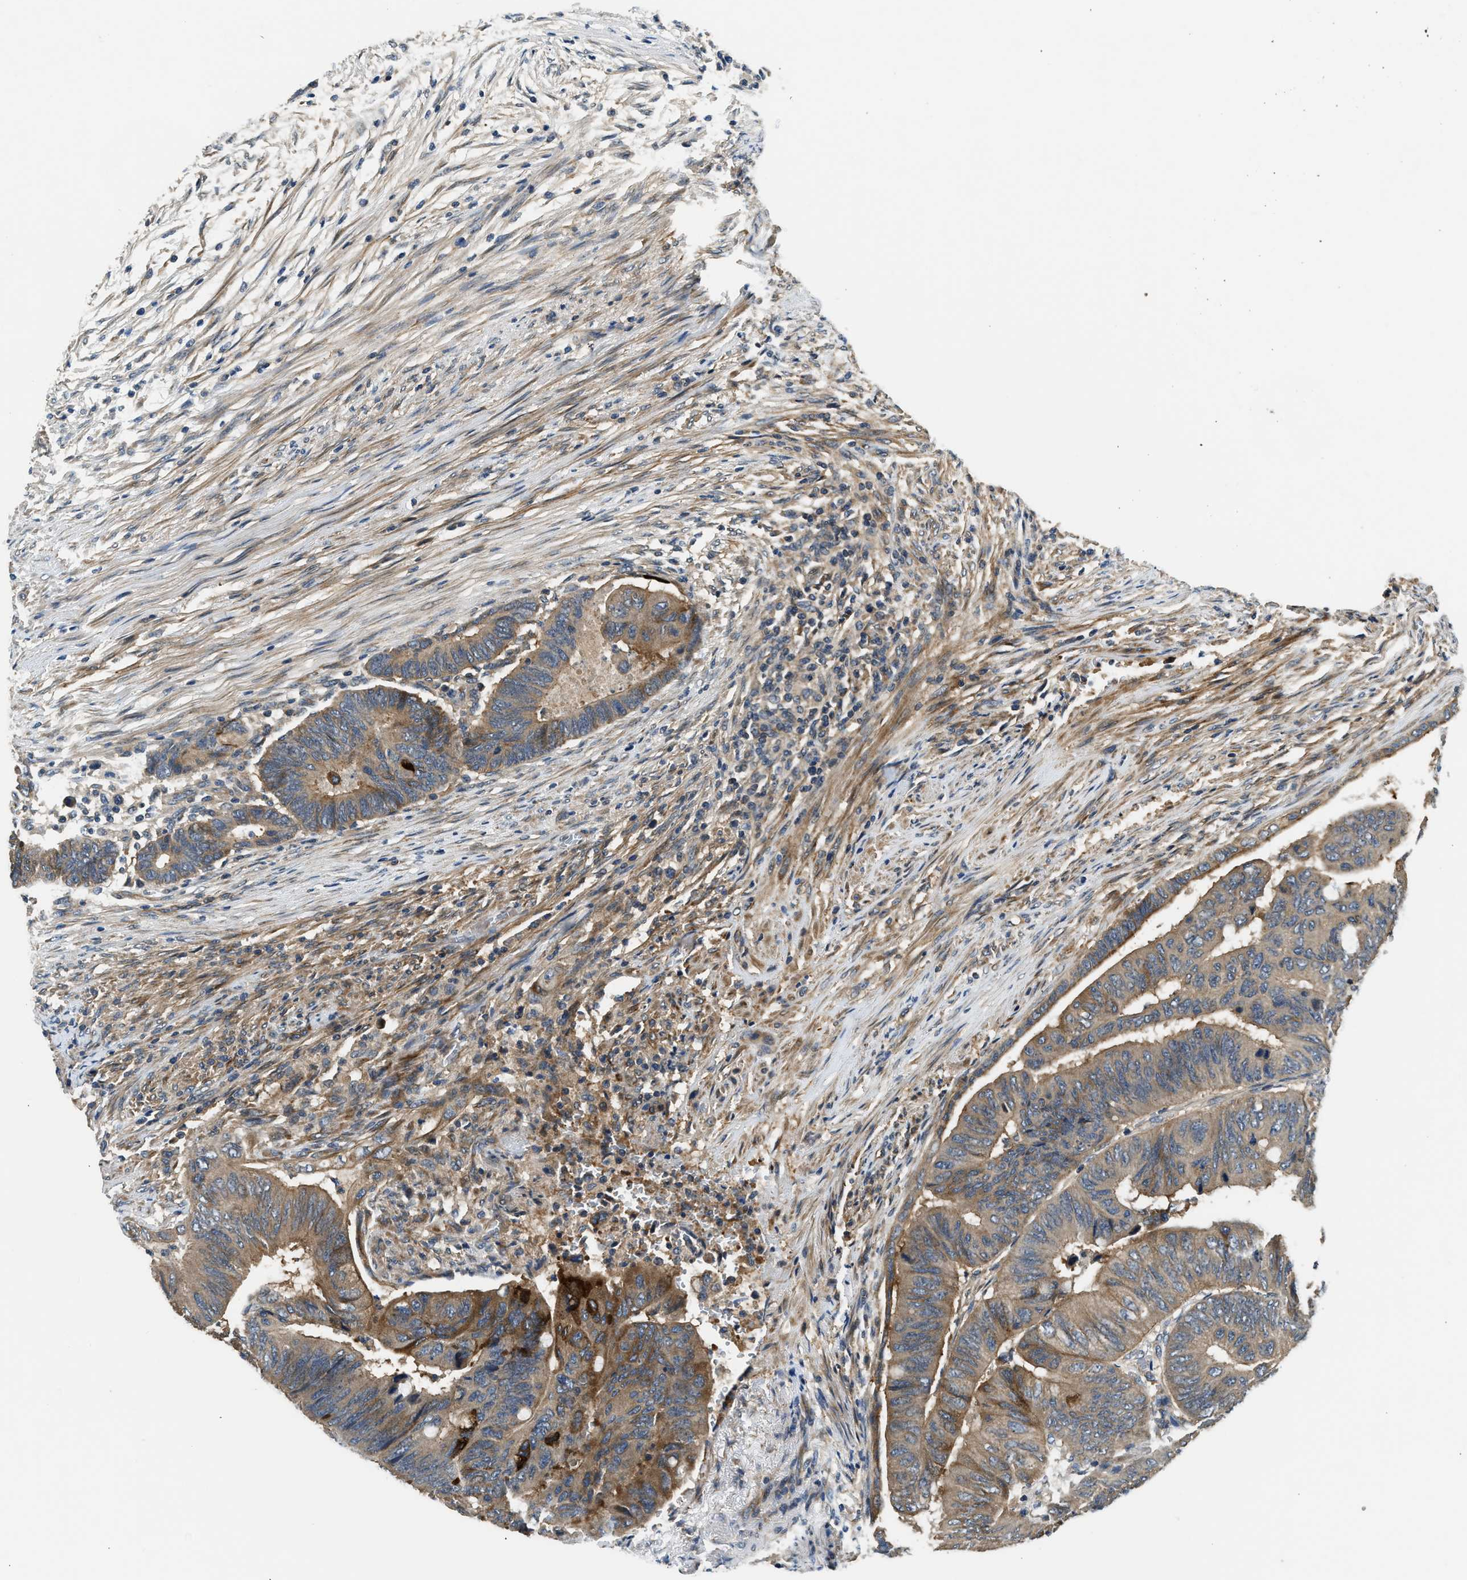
{"staining": {"intensity": "moderate", "quantity": ">75%", "location": "cytoplasmic/membranous"}, "tissue": "colorectal cancer", "cell_type": "Tumor cells", "image_type": "cancer", "snomed": [{"axis": "morphology", "description": "Normal tissue, NOS"}, {"axis": "morphology", "description": "Adenocarcinoma, NOS"}, {"axis": "topography", "description": "Rectum"}, {"axis": "topography", "description": "Peripheral nerve tissue"}], "caption": "Immunohistochemical staining of adenocarcinoma (colorectal) displays moderate cytoplasmic/membranous protein positivity in about >75% of tumor cells. (IHC, brightfield microscopy, high magnification).", "gene": "IL3RA", "patient": {"sex": "male", "age": 92}}